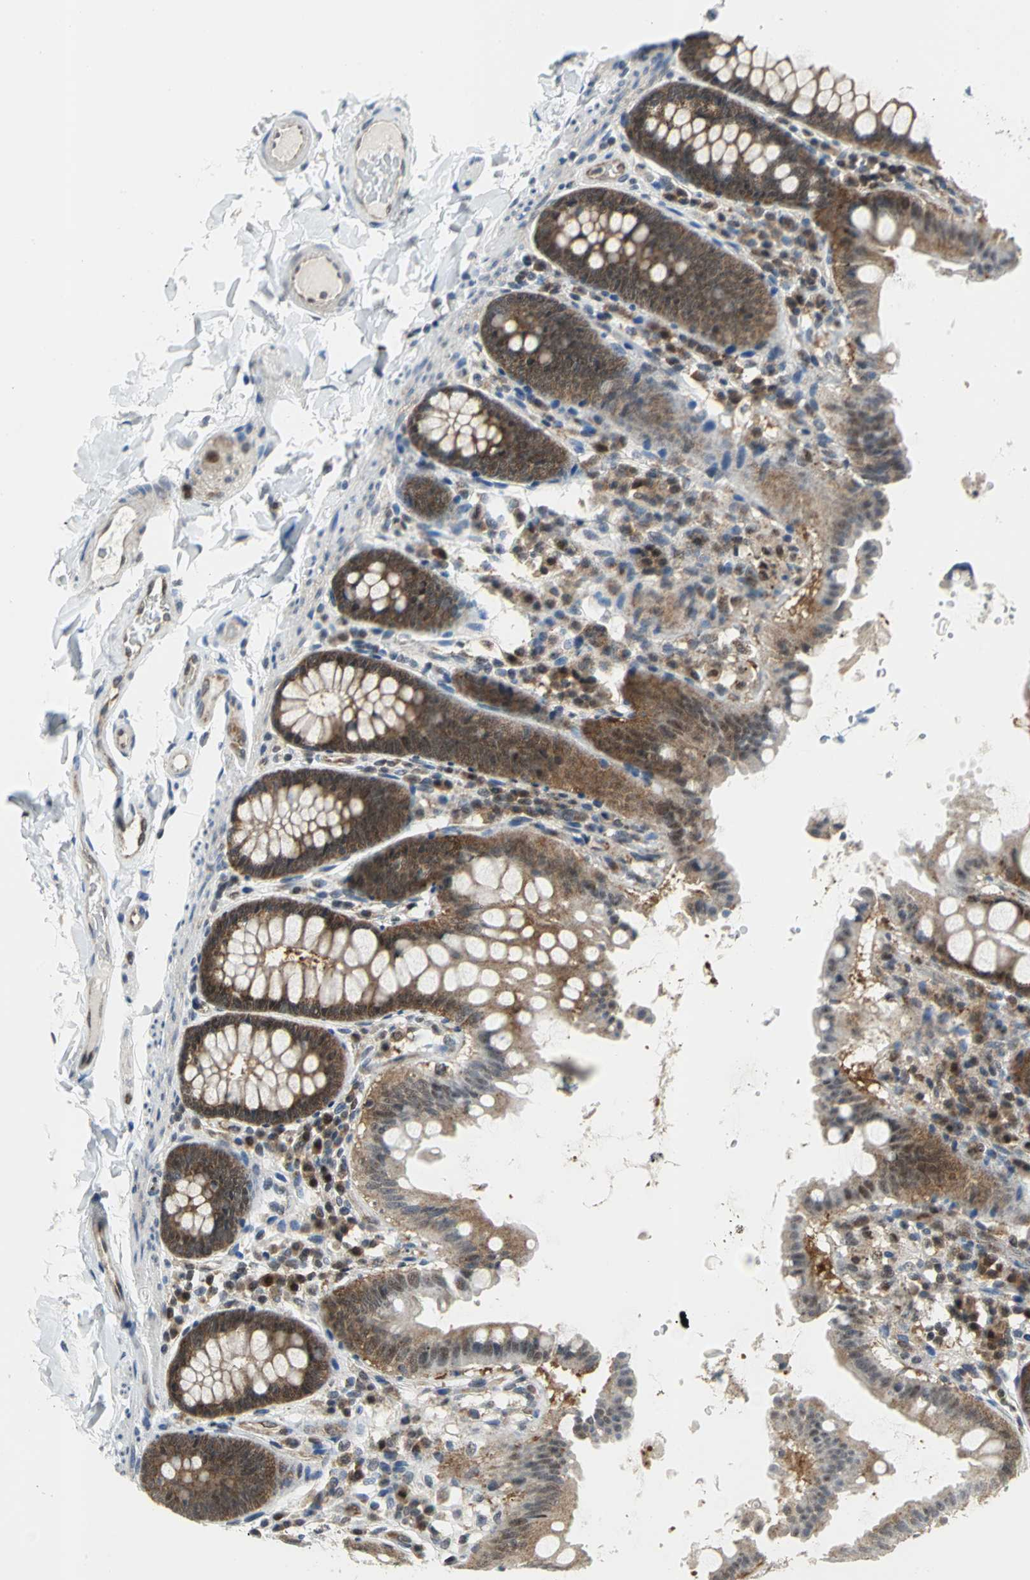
{"staining": {"intensity": "weak", "quantity": ">75%", "location": "cytoplasmic/membranous"}, "tissue": "colon", "cell_type": "Endothelial cells", "image_type": "normal", "snomed": [{"axis": "morphology", "description": "Normal tissue, NOS"}, {"axis": "topography", "description": "Colon"}], "caption": "Brown immunohistochemical staining in unremarkable human colon displays weak cytoplasmic/membranous expression in about >75% of endothelial cells.", "gene": "PSMA4", "patient": {"sex": "female", "age": 61}}